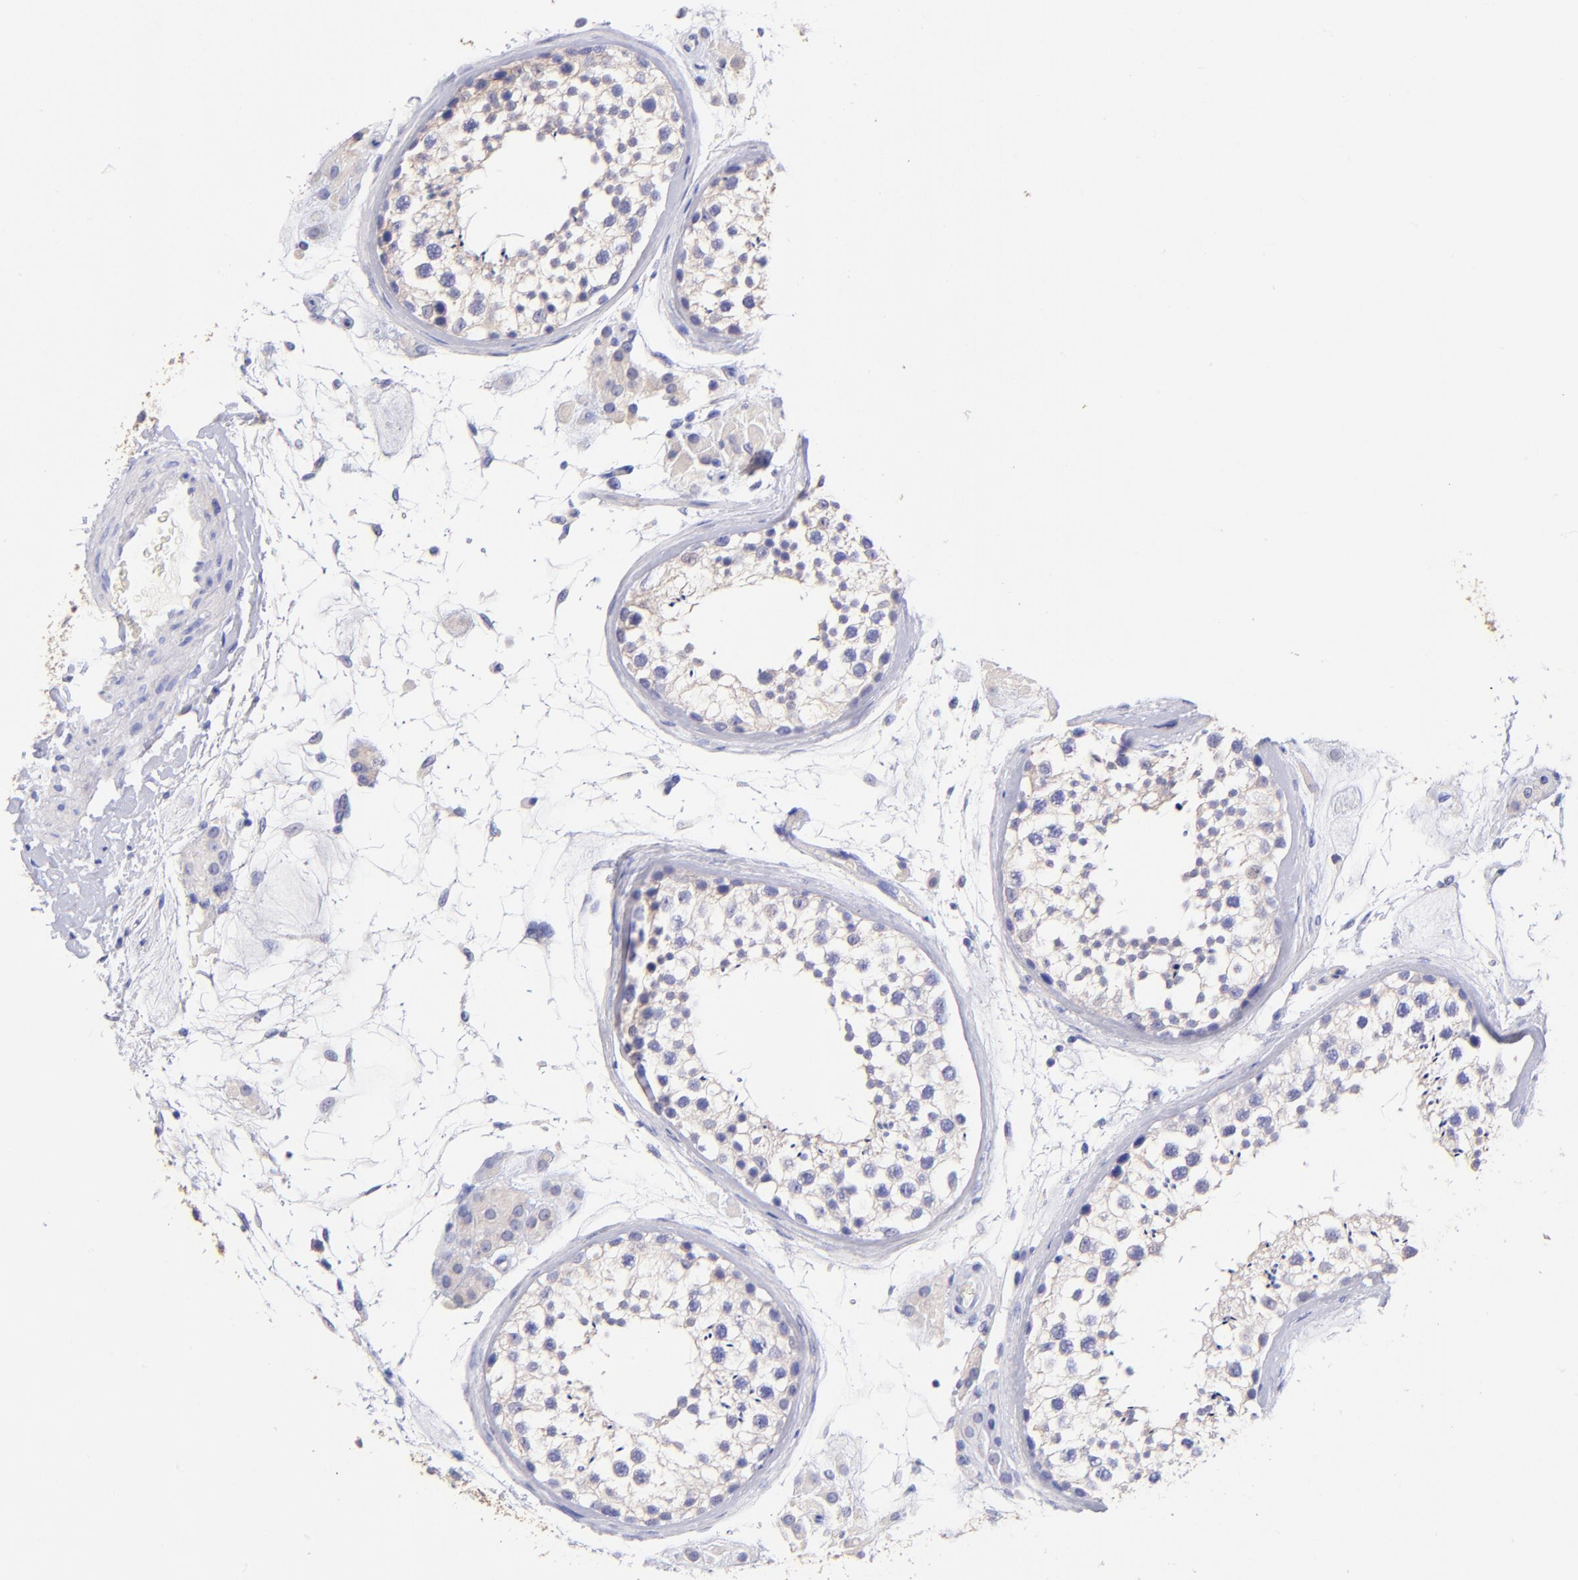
{"staining": {"intensity": "negative", "quantity": "none", "location": "none"}, "tissue": "testis", "cell_type": "Cells in seminiferous ducts", "image_type": "normal", "snomed": [{"axis": "morphology", "description": "Normal tissue, NOS"}, {"axis": "topography", "description": "Testis"}], "caption": "Image shows no significant protein positivity in cells in seminiferous ducts of normal testis. Brightfield microscopy of IHC stained with DAB (3,3'-diaminobenzidine) (brown) and hematoxylin (blue), captured at high magnification.", "gene": "RAB3B", "patient": {"sex": "male", "age": 46}}